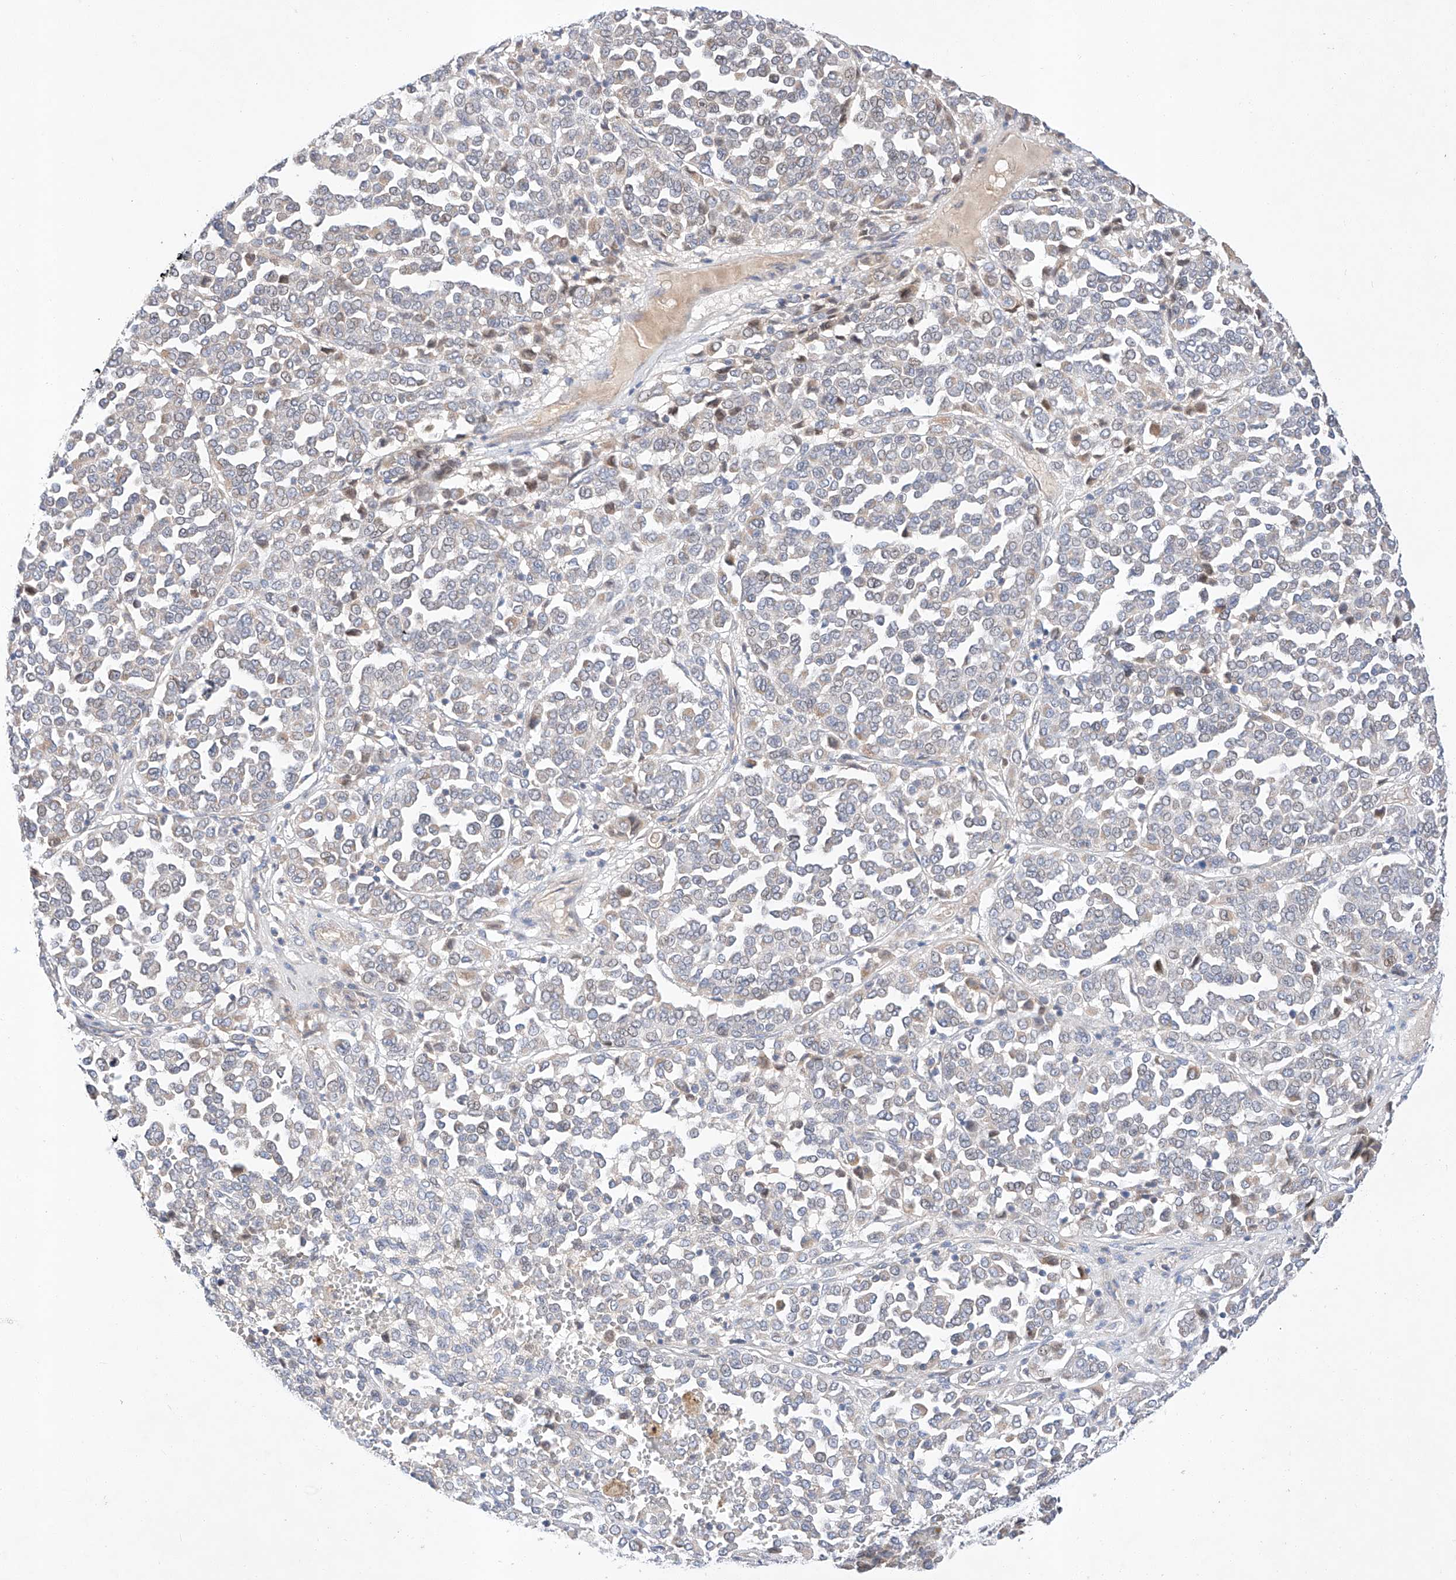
{"staining": {"intensity": "negative", "quantity": "none", "location": "none"}, "tissue": "melanoma", "cell_type": "Tumor cells", "image_type": "cancer", "snomed": [{"axis": "morphology", "description": "Malignant melanoma, Metastatic site"}, {"axis": "topography", "description": "Pancreas"}], "caption": "This is an IHC image of malignant melanoma (metastatic site). There is no positivity in tumor cells.", "gene": "C6orf118", "patient": {"sex": "female", "age": 30}}